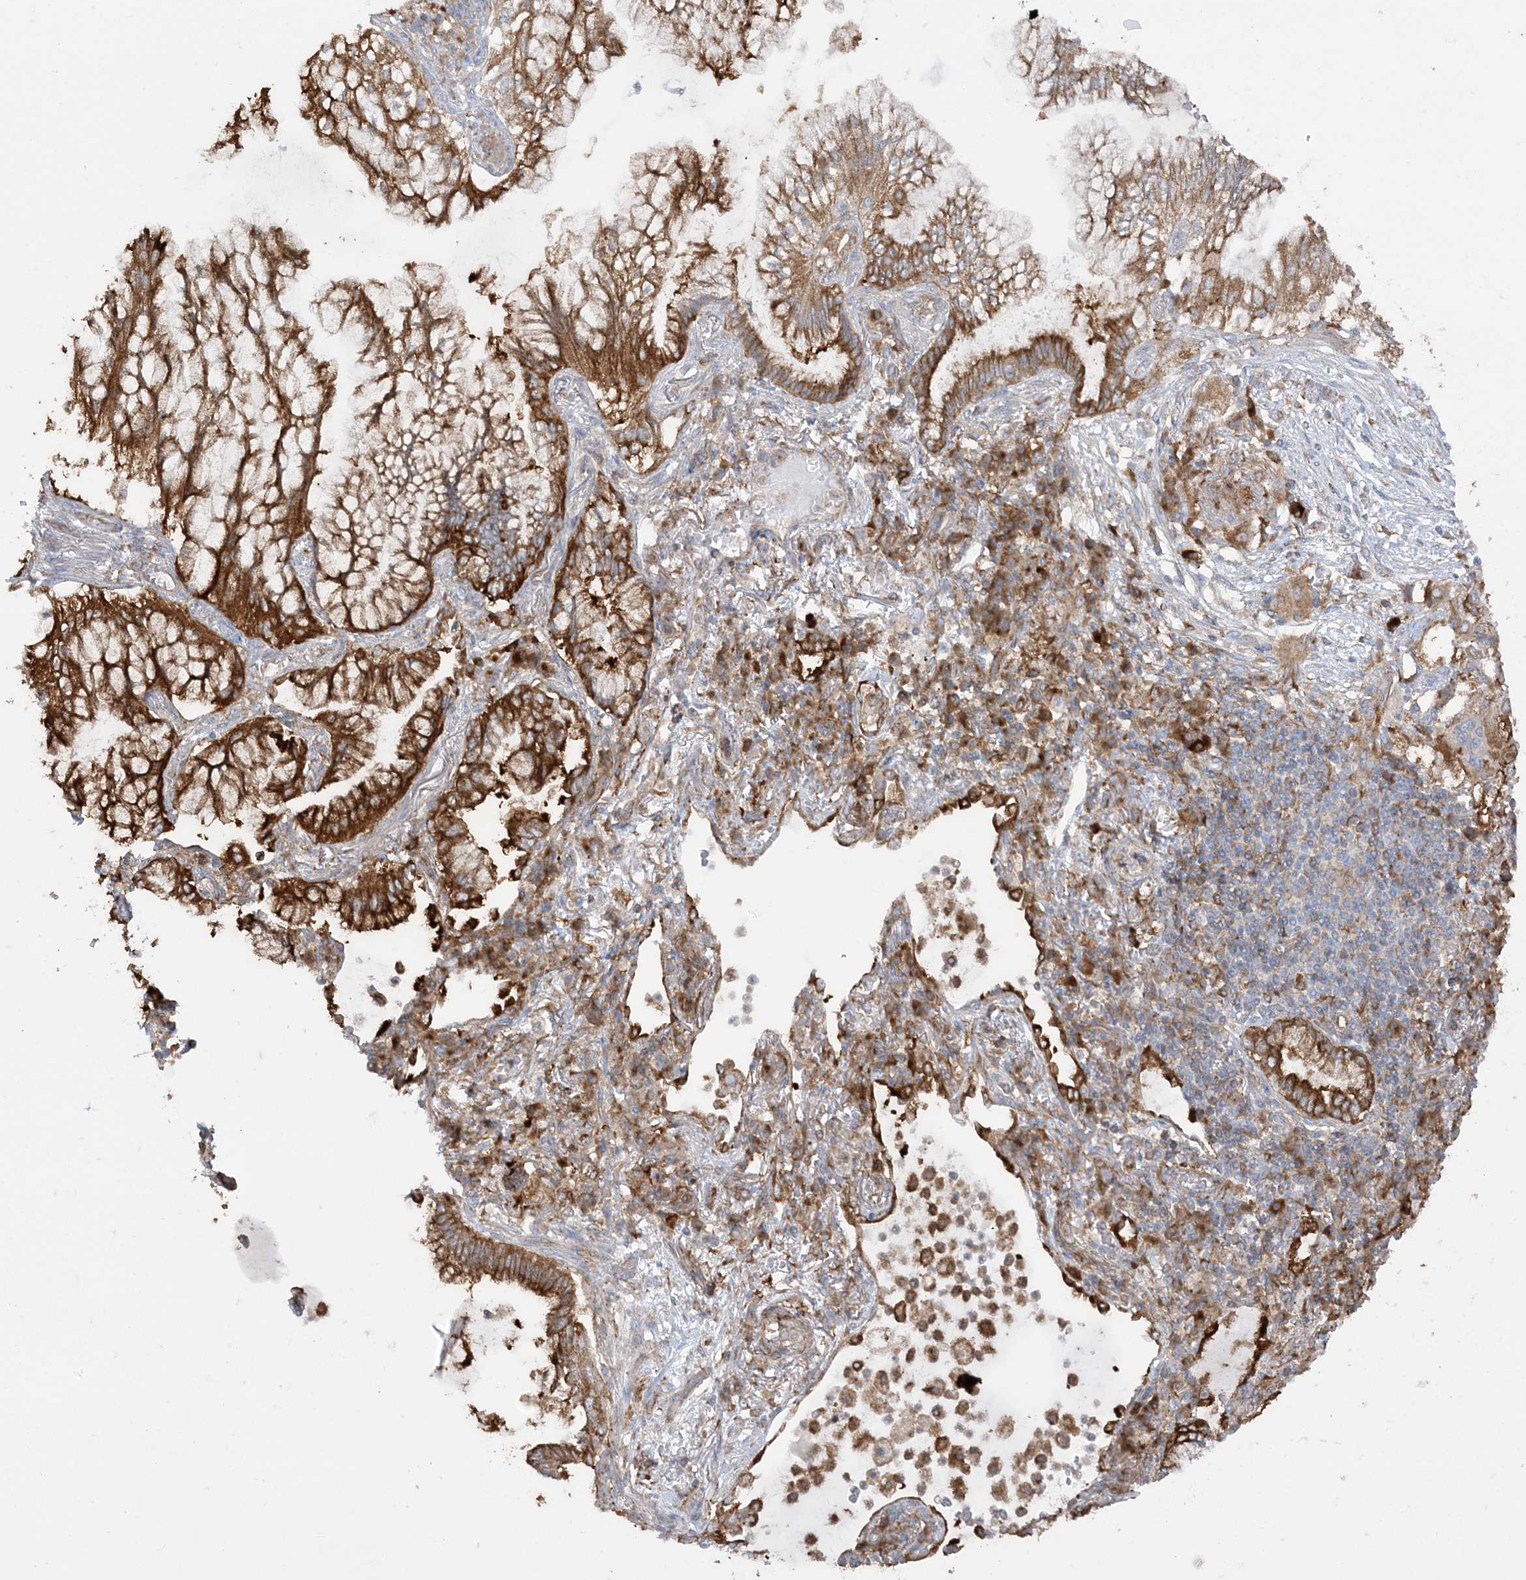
{"staining": {"intensity": "moderate", "quantity": ">75%", "location": "cytoplasmic/membranous"}, "tissue": "lung cancer", "cell_type": "Tumor cells", "image_type": "cancer", "snomed": [{"axis": "morphology", "description": "Adenocarcinoma, NOS"}, {"axis": "topography", "description": "Lung"}], "caption": "Immunohistochemistry (IHC) (DAB) staining of lung cancer reveals moderate cytoplasmic/membranous protein positivity in about >75% of tumor cells.", "gene": "DERL3", "patient": {"sex": "female", "age": 70}}